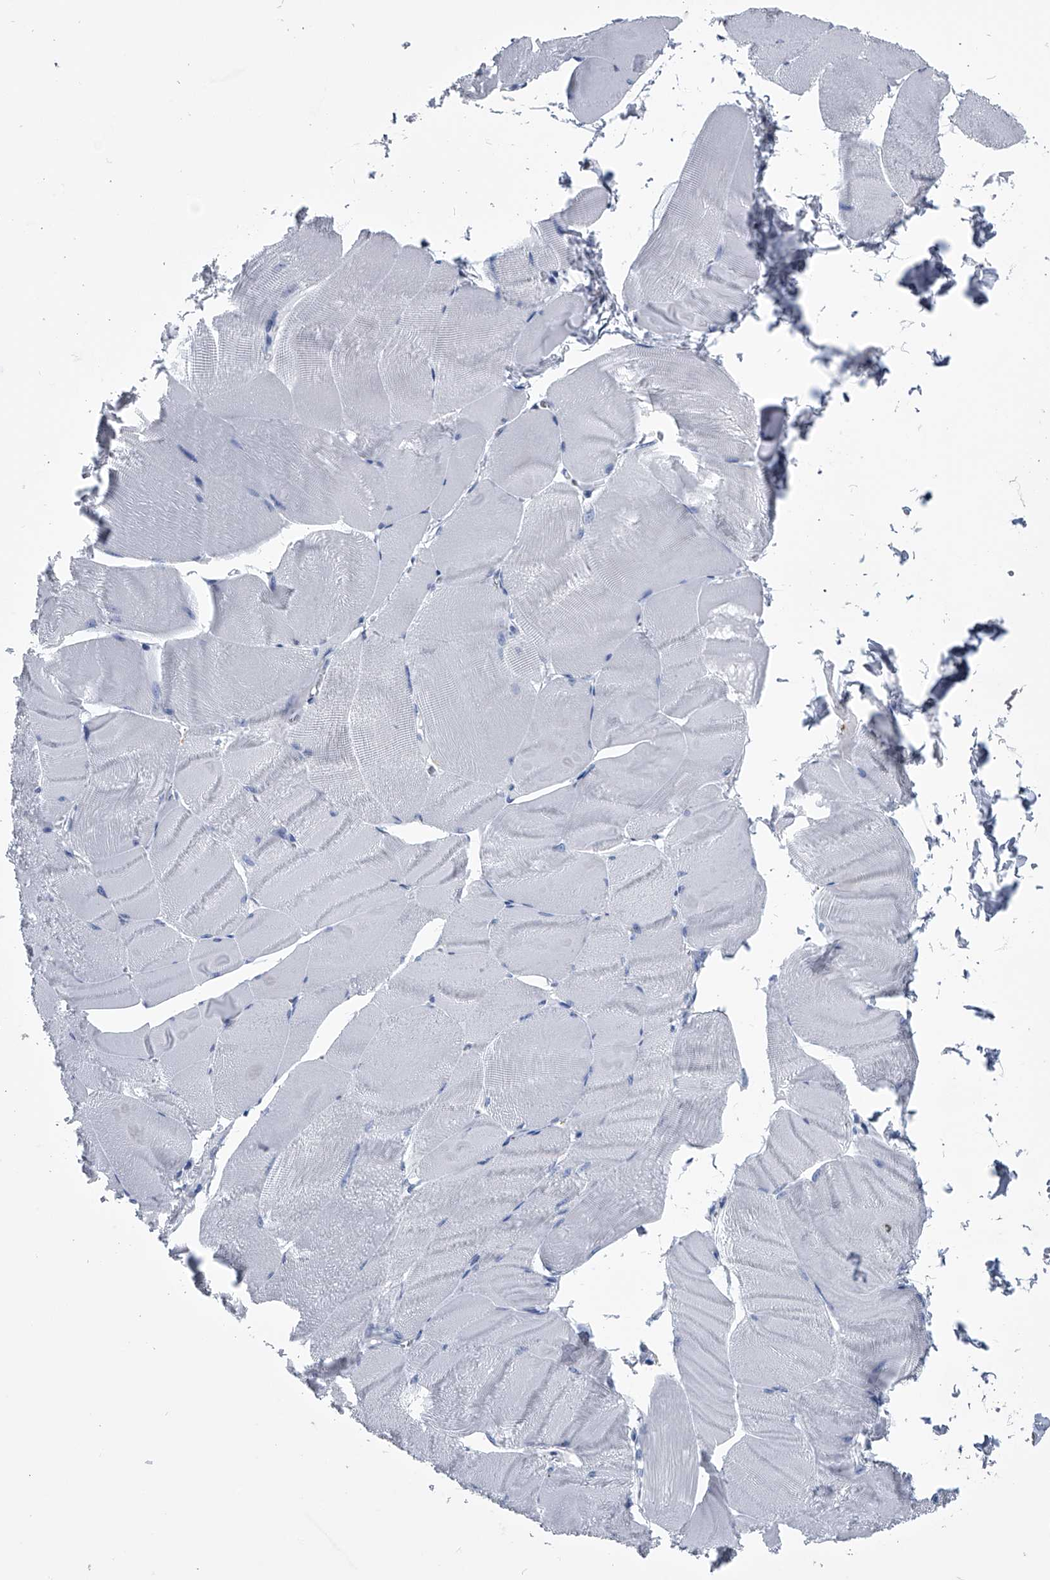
{"staining": {"intensity": "negative", "quantity": "none", "location": "none"}, "tissue": "skeletal muscle", "cell_type": "Myocytes", "image_type": "normal", "snomed": [{"axis": "morphology", "description": "Normal tissue, NOS"}, {"axis": "morphology", "description": "Basal cell carcinoma"}, {"axis": "topography", "description": "Skeletal muscle"}], "caption": "The immunohistochemistry micrograph has no significant positivity in myocytes of skeletal muscle.", "gene": "PDXK", "patient": {"sex": "female", "age": 64}}